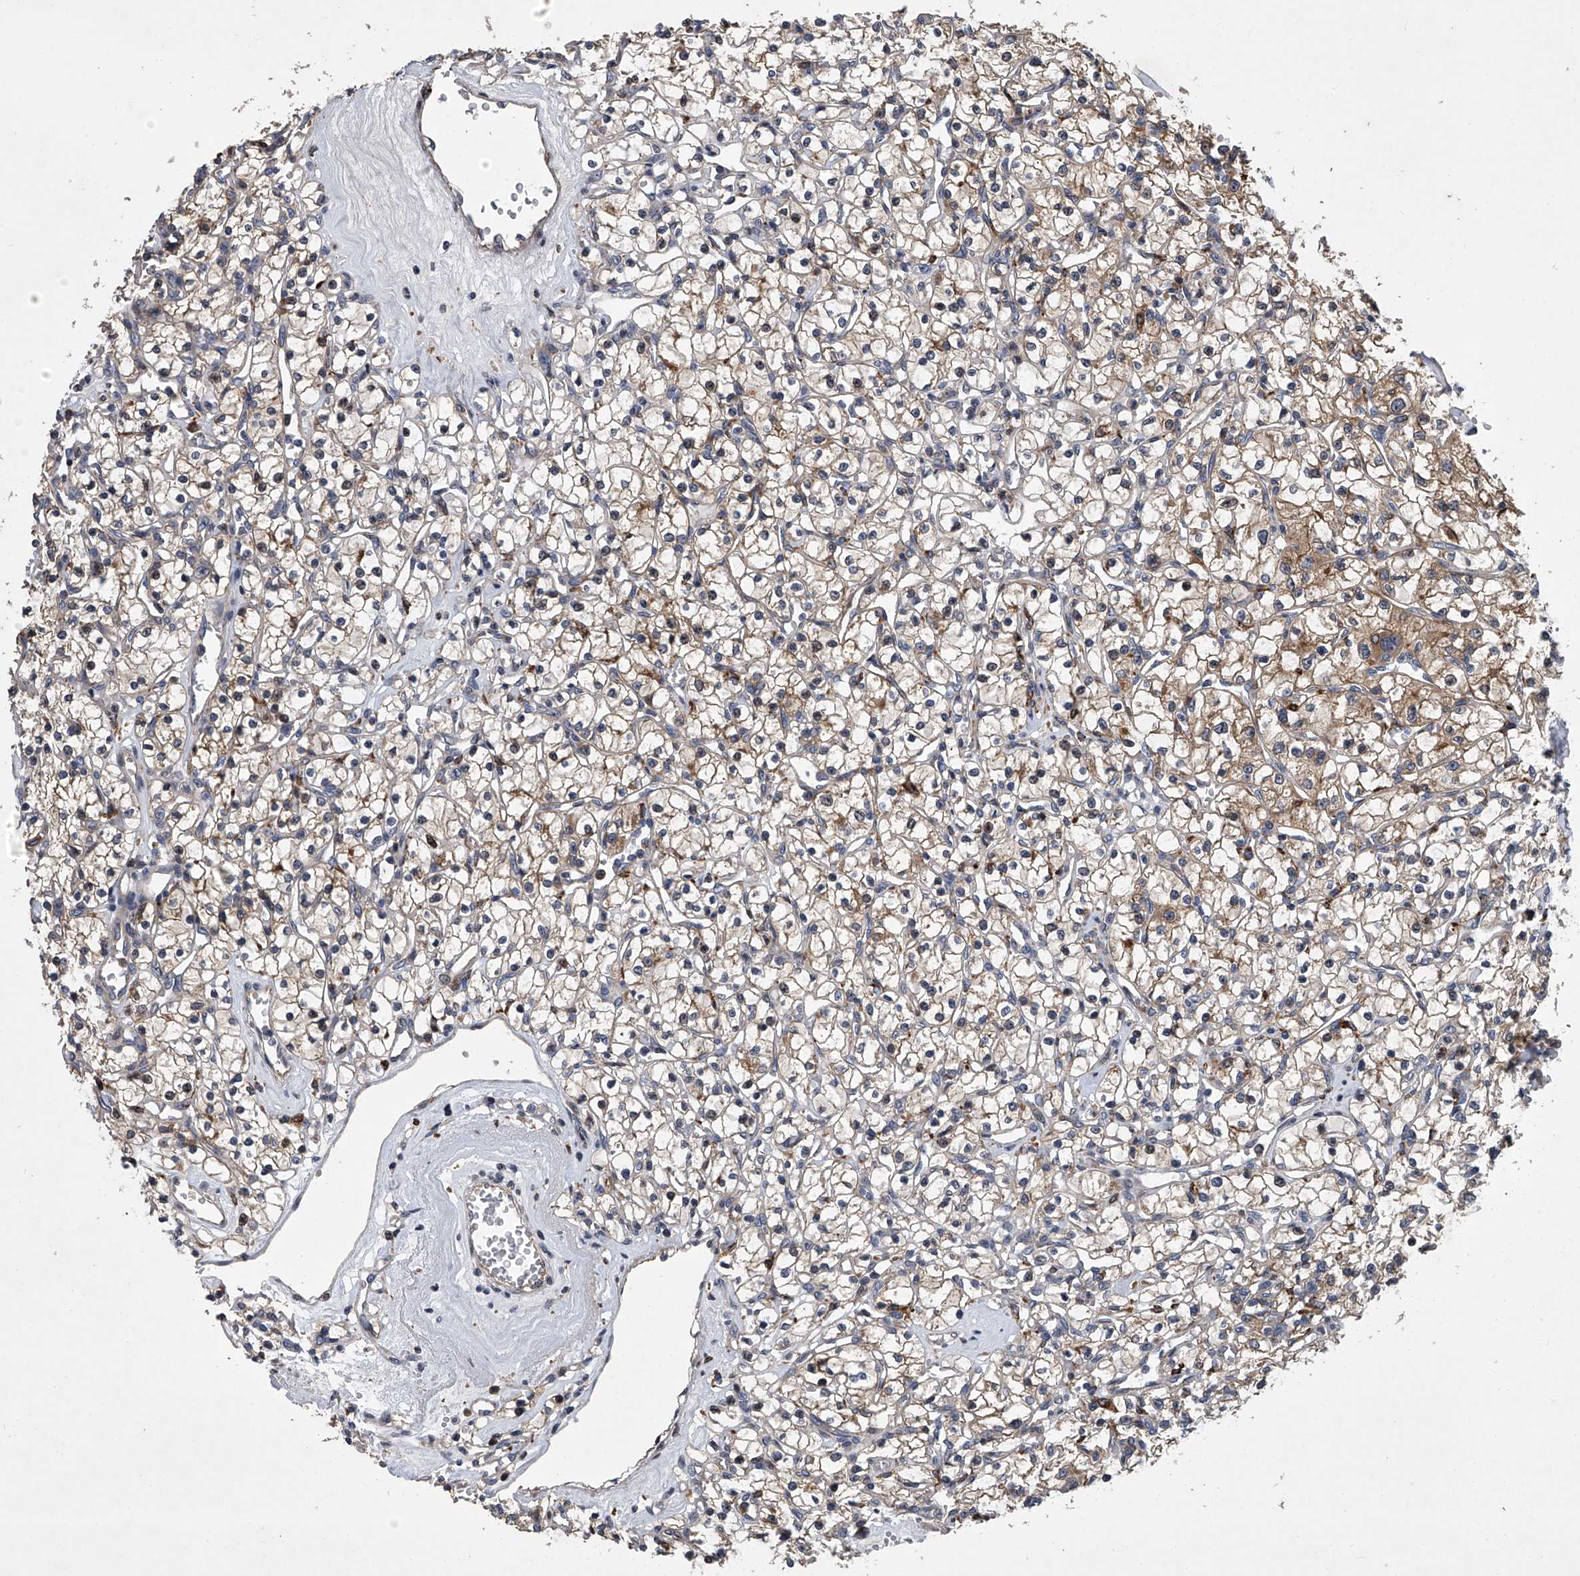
{"staining": {"intensity": "moderate", "quantity": ">75%", "location": "cytoplasmic/membranous"}, "tissue": "renal cancer", "cell_type": "Tumor cells", "image_type": "cancer", "snomed": [{"axis": "morphology", "description": "Adenocarcinoma, NOS"}, {"axis": "topography", "description": "Kidney"}], "caption": "The immunohistochemical stain labels moderate cytoplasmic/membranous positivity in tumor cells of renal cancer tissue.", "gene": "TRIM8", "patient": {"sex": "female", "age": 59}}